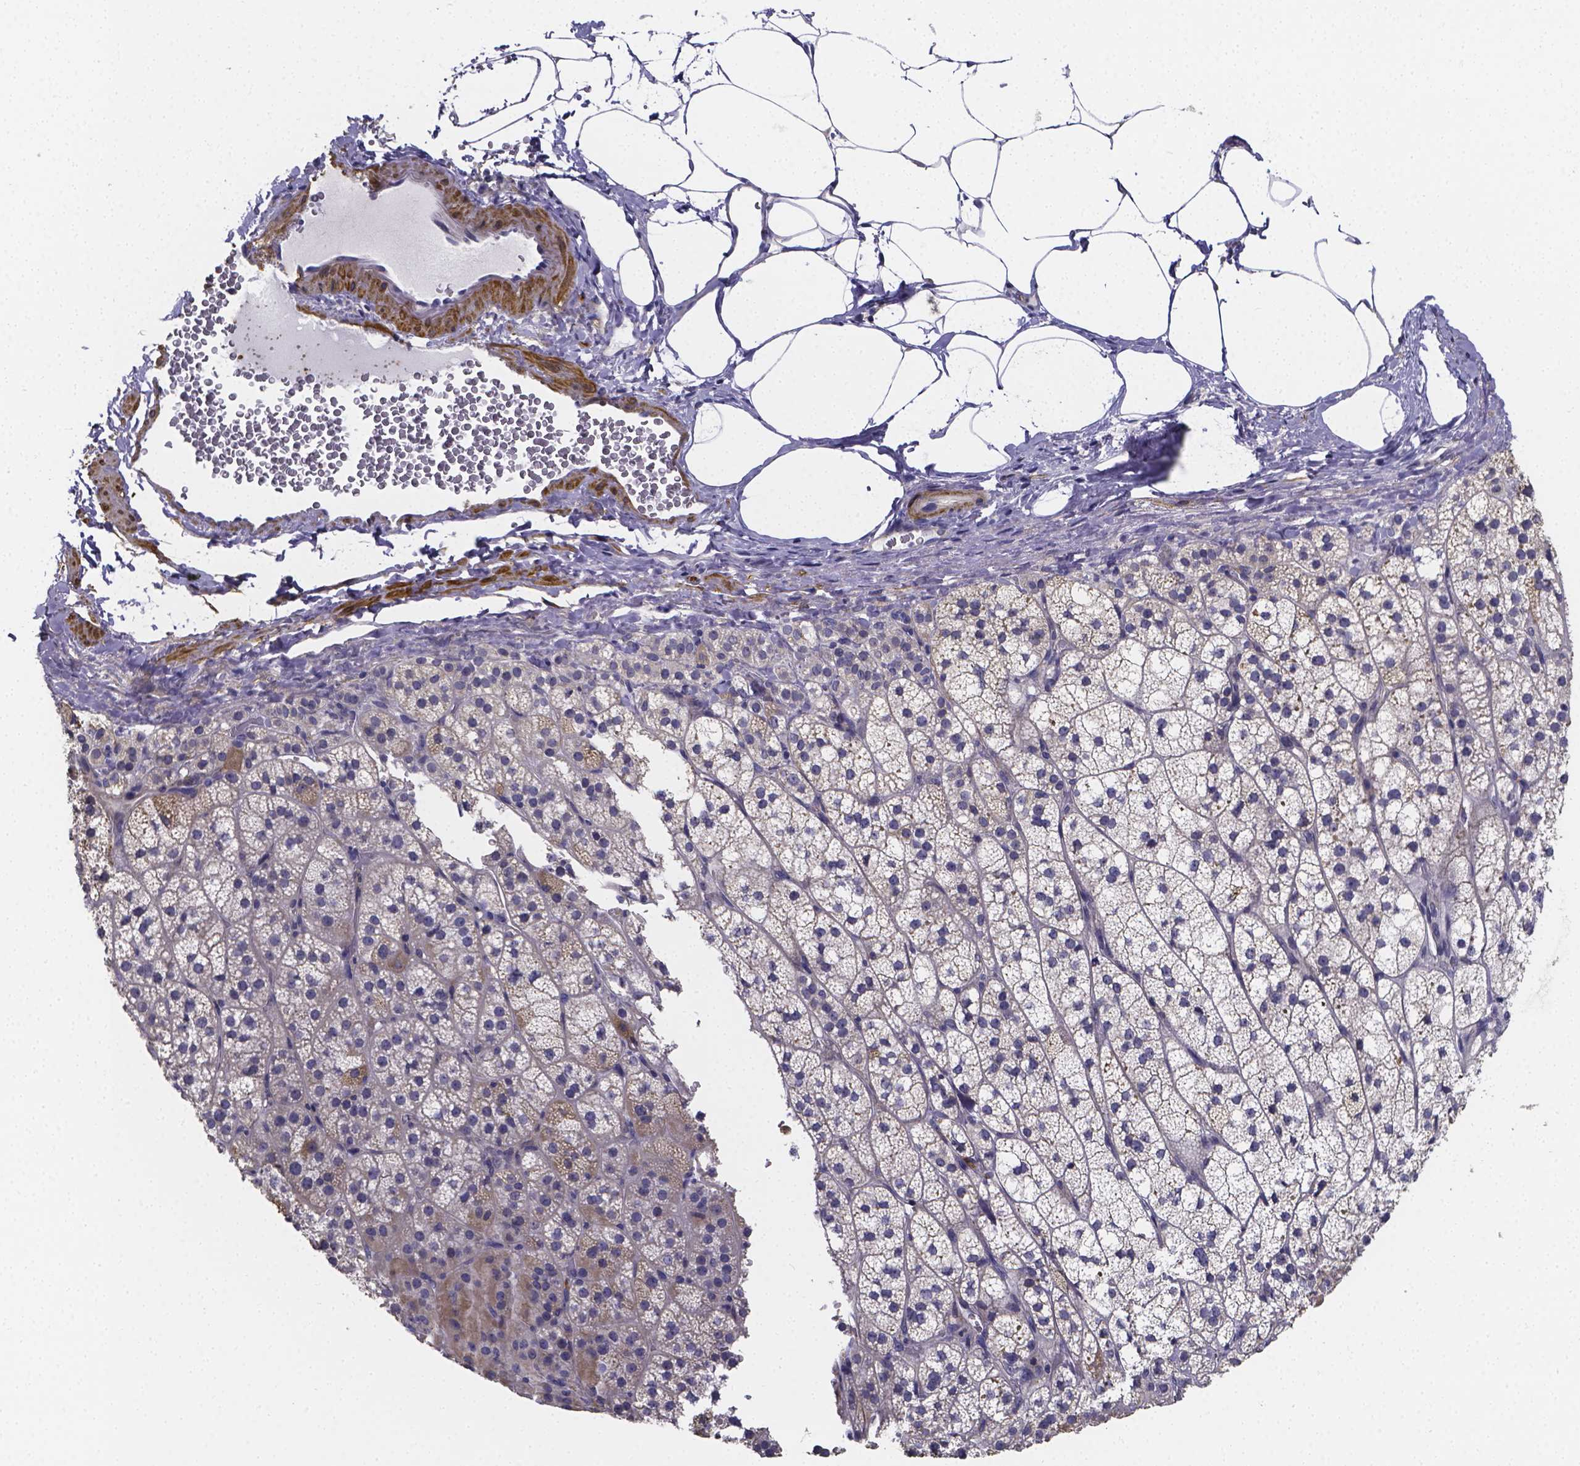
{"staining": {"intensity": "negative", "quantity": "none", "location": "none"}, "tissue": "adrenal gland", "cell_type": "Glandular cells", "image_type": "normal", "snomed": [{"axis": "morphology", "description": "Normal tissue, NOS"}, {"axis": "topography", "description": "Adrenal gland"}], "caption": "The image demonstrates no significant staining in glandular cells of adrenal gland. (Brightfield microscopy of DAB (3,3'-diaminobenzidine) immunohistochemistry at high magnification).", "gene": "RERG", "patient": {"sex": "female", "age": 60}}